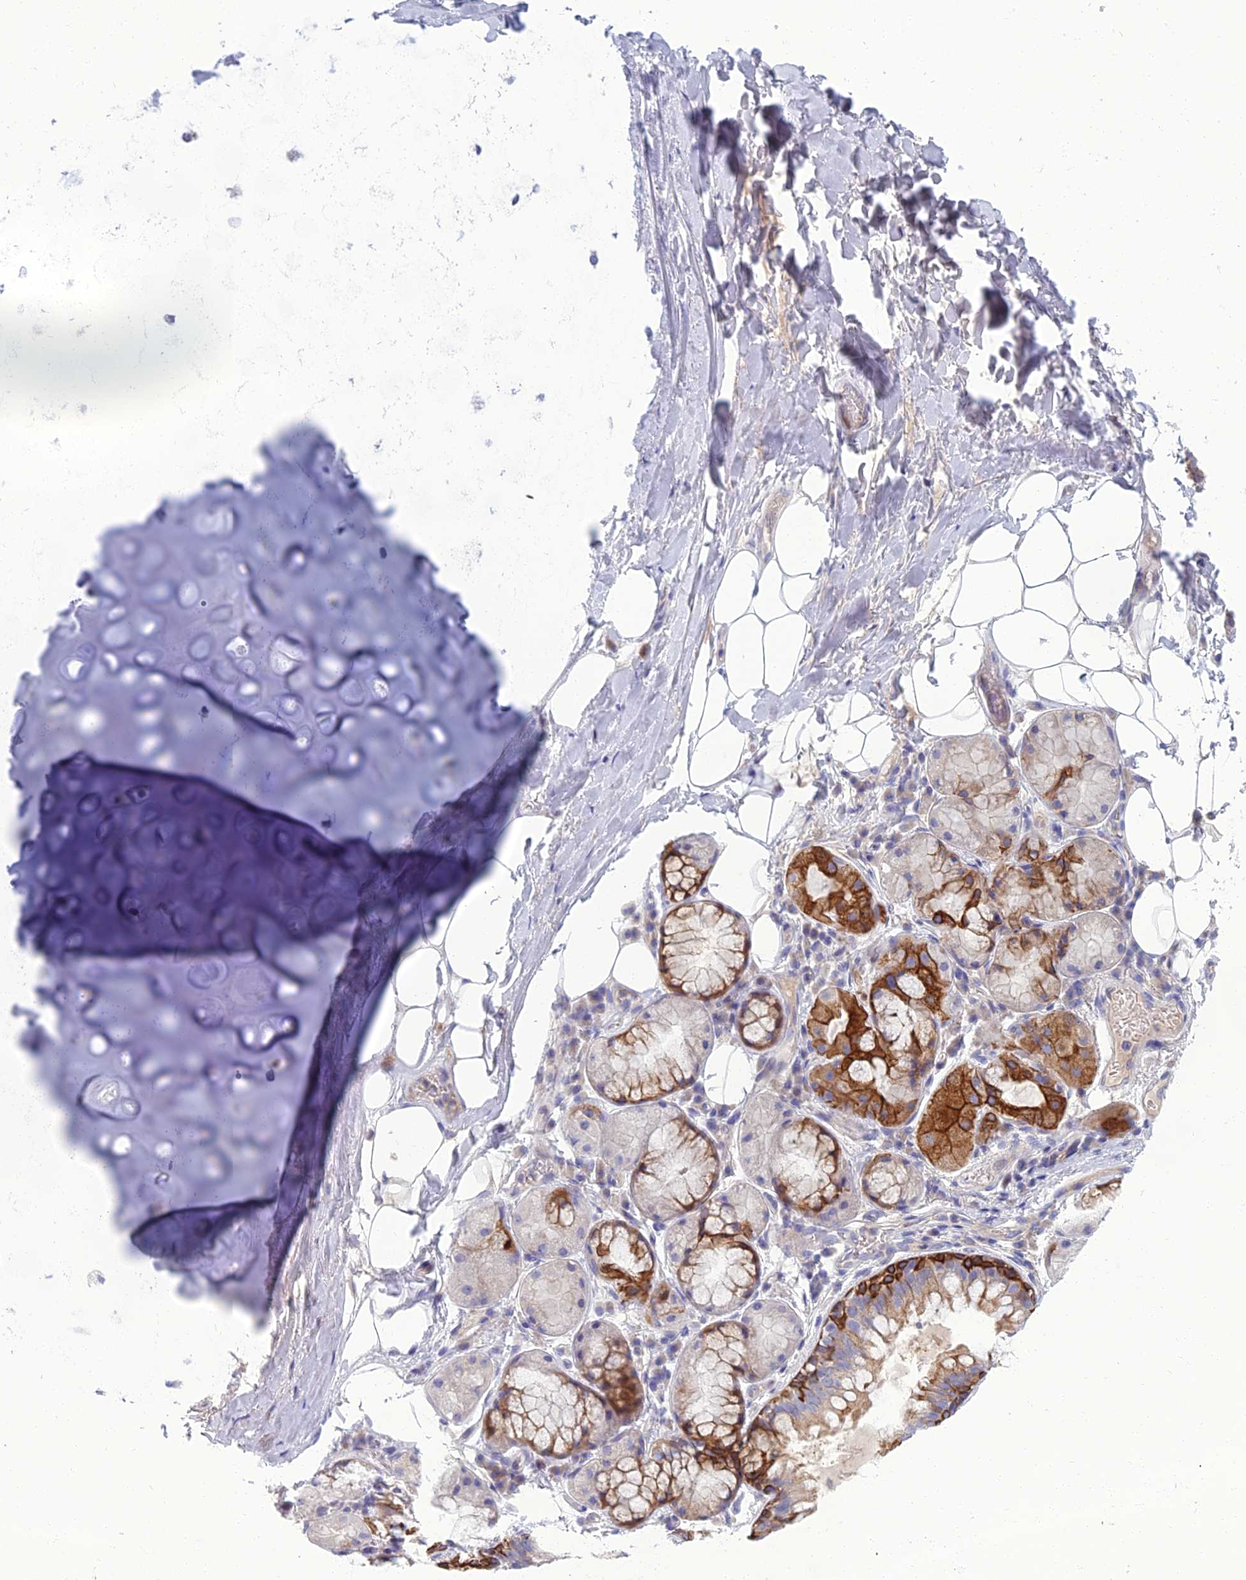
{"staining": {"intensity": "negative", "quantity": "none", "location": "none"}, "tissue": "adipose tissue", "cell_type": "Adipocytes", "image_type": "normal", "snomed": [{"axis": "morphology", "description": "Normal tissue, NOS"}, {"axis": "topography", "description": "Lymph node"}, {"axis": "topography", "description": "Cartilage tissue"}, {"axis": "topography", "description": "Bronchus"}], "caption": "High power microscopy image of an immunohistochemistry micrograph of benign adipose tissue, revealing no significant staining in adipocytes.", "gene": "SPTLC3", "patient": {"sex": "male", "age": 63}}